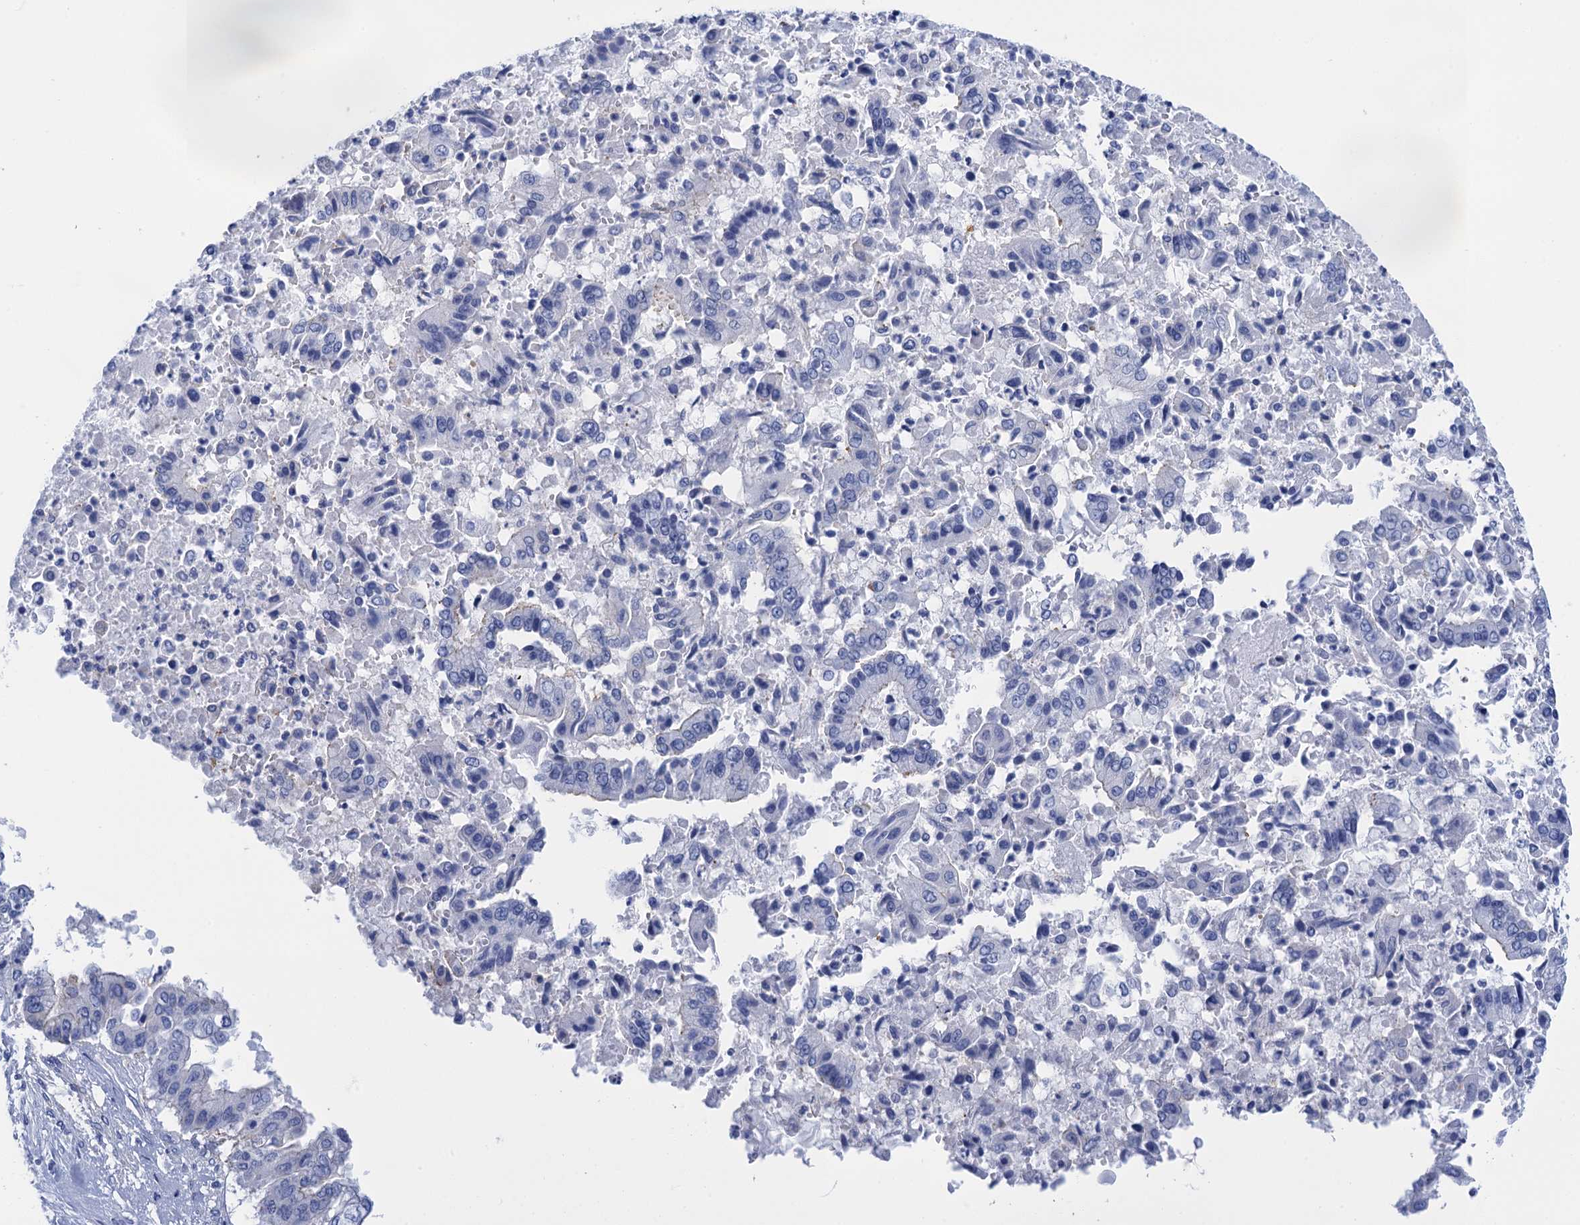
{"staining": {"intensity": "negative", "quantity": "none", "location": "none"}, "tissue": "pancreatic cancer", "cell_type": "Tumor cells", "image_type": "cancer", "snomed": [{"axis": "morphology", "description": "Adenocarcinoma, NOS"}, {"axis": "topography", "description": "Pancreas"}], "caption": "Immunohistochemical staining of human adenocarcinoma (pancreatic) displays no significant staining in tumor cells.", "gene": "CALML5", "patient": {"sex": "female", "age": 77}}